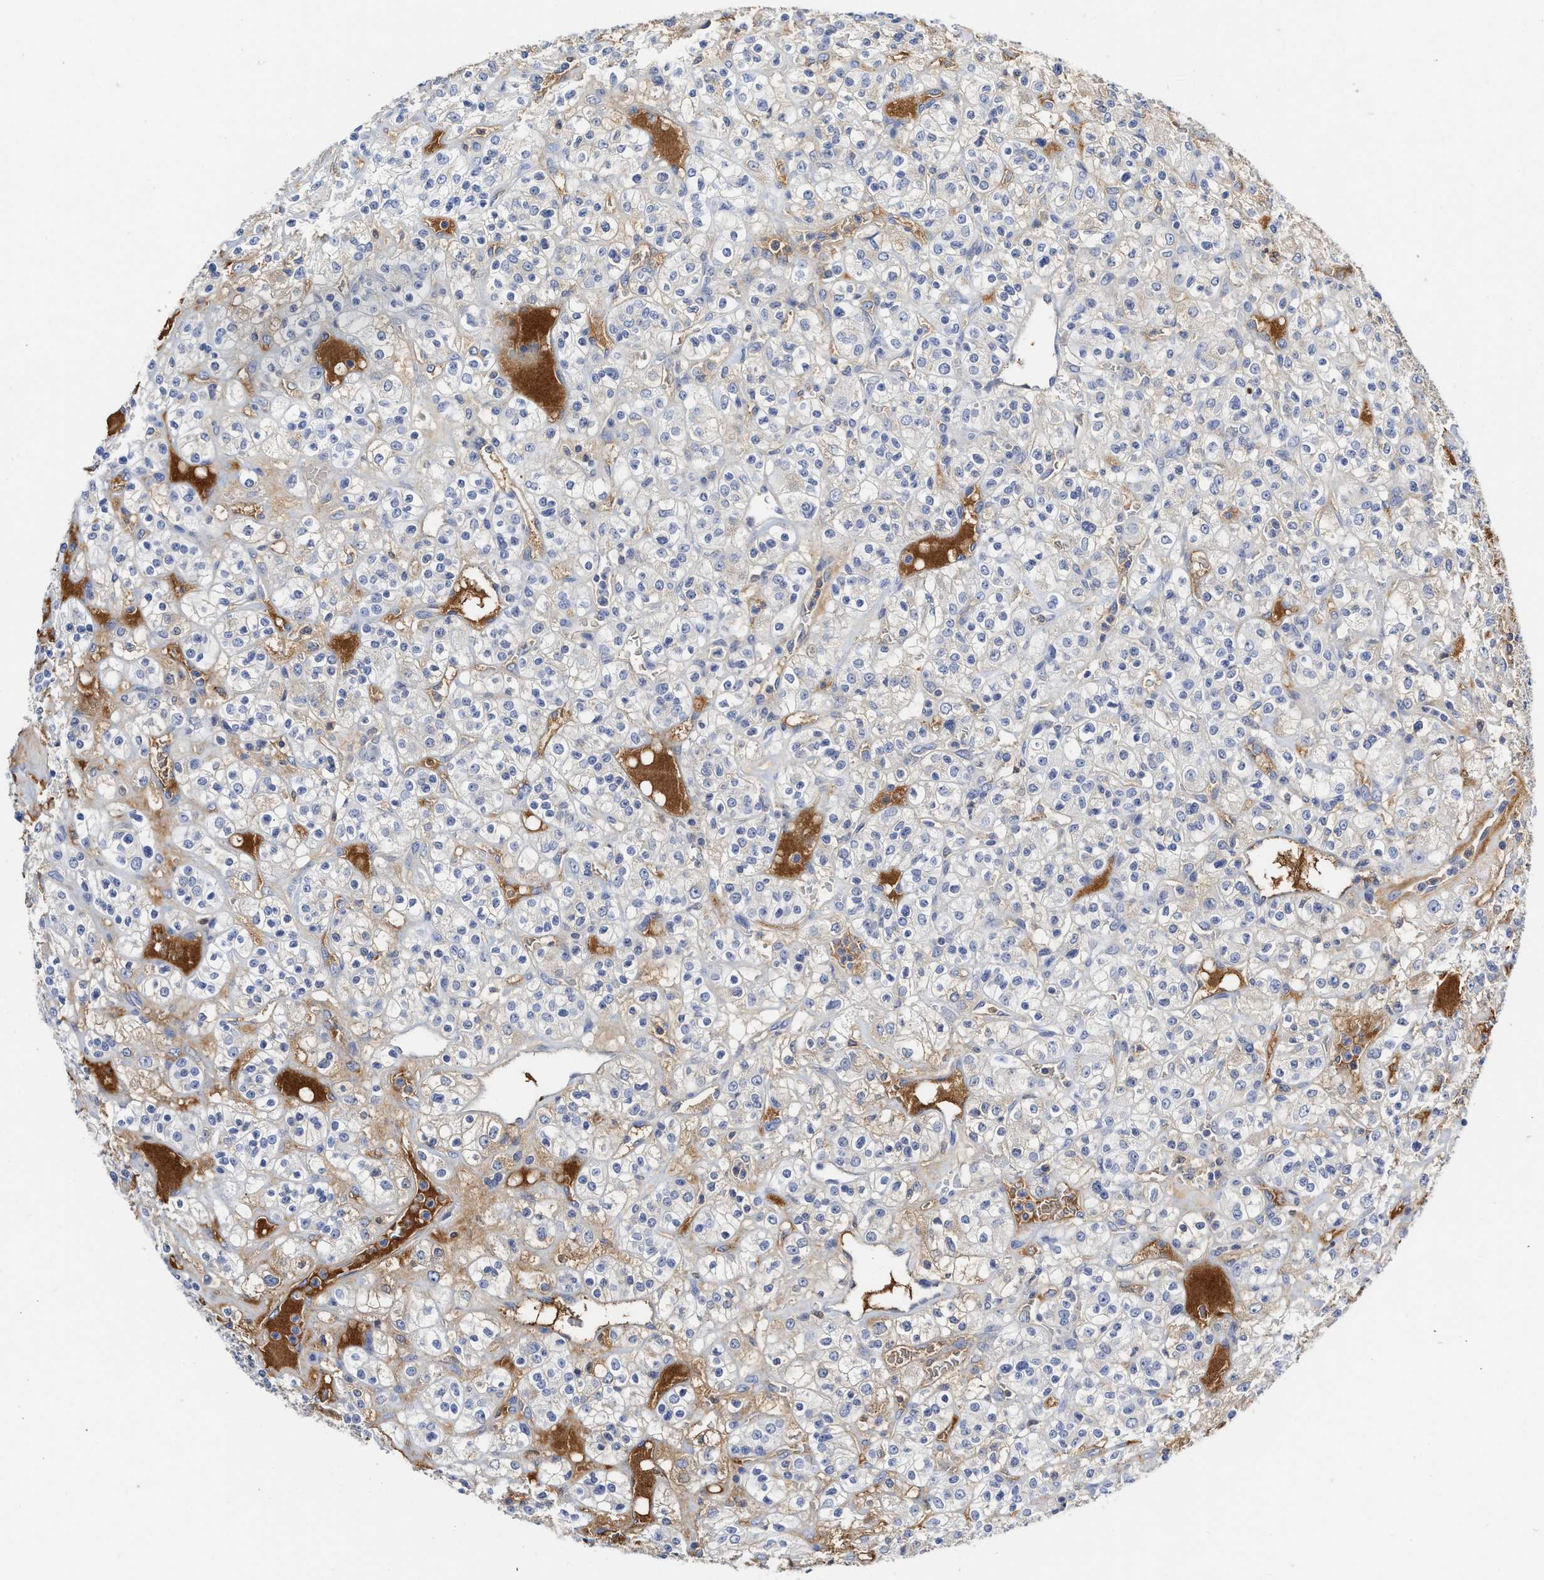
{"staining": {"intensity": "weak", "quantity": "<25%", "location": "cytoplasmic/membranous"}, "tissue": "renal cancer", "cell_type": "Tumor cells", "image_type": "cancer", "snomed": [{"axis": "morphology", "description": "Normal tissue, NOS"}, {"axis": "morphology", "description": "Adenocarcinoma, NOS"}, {"axis": "topography", "description": "Kidney"}], "caption": "Immunohistochemistry (IHC) of human renal cancer (adenocarcinoma) demonstrates no staining in tumor cells.", "gene": "C2", "patient": {"sex": "female", "age": 72}}